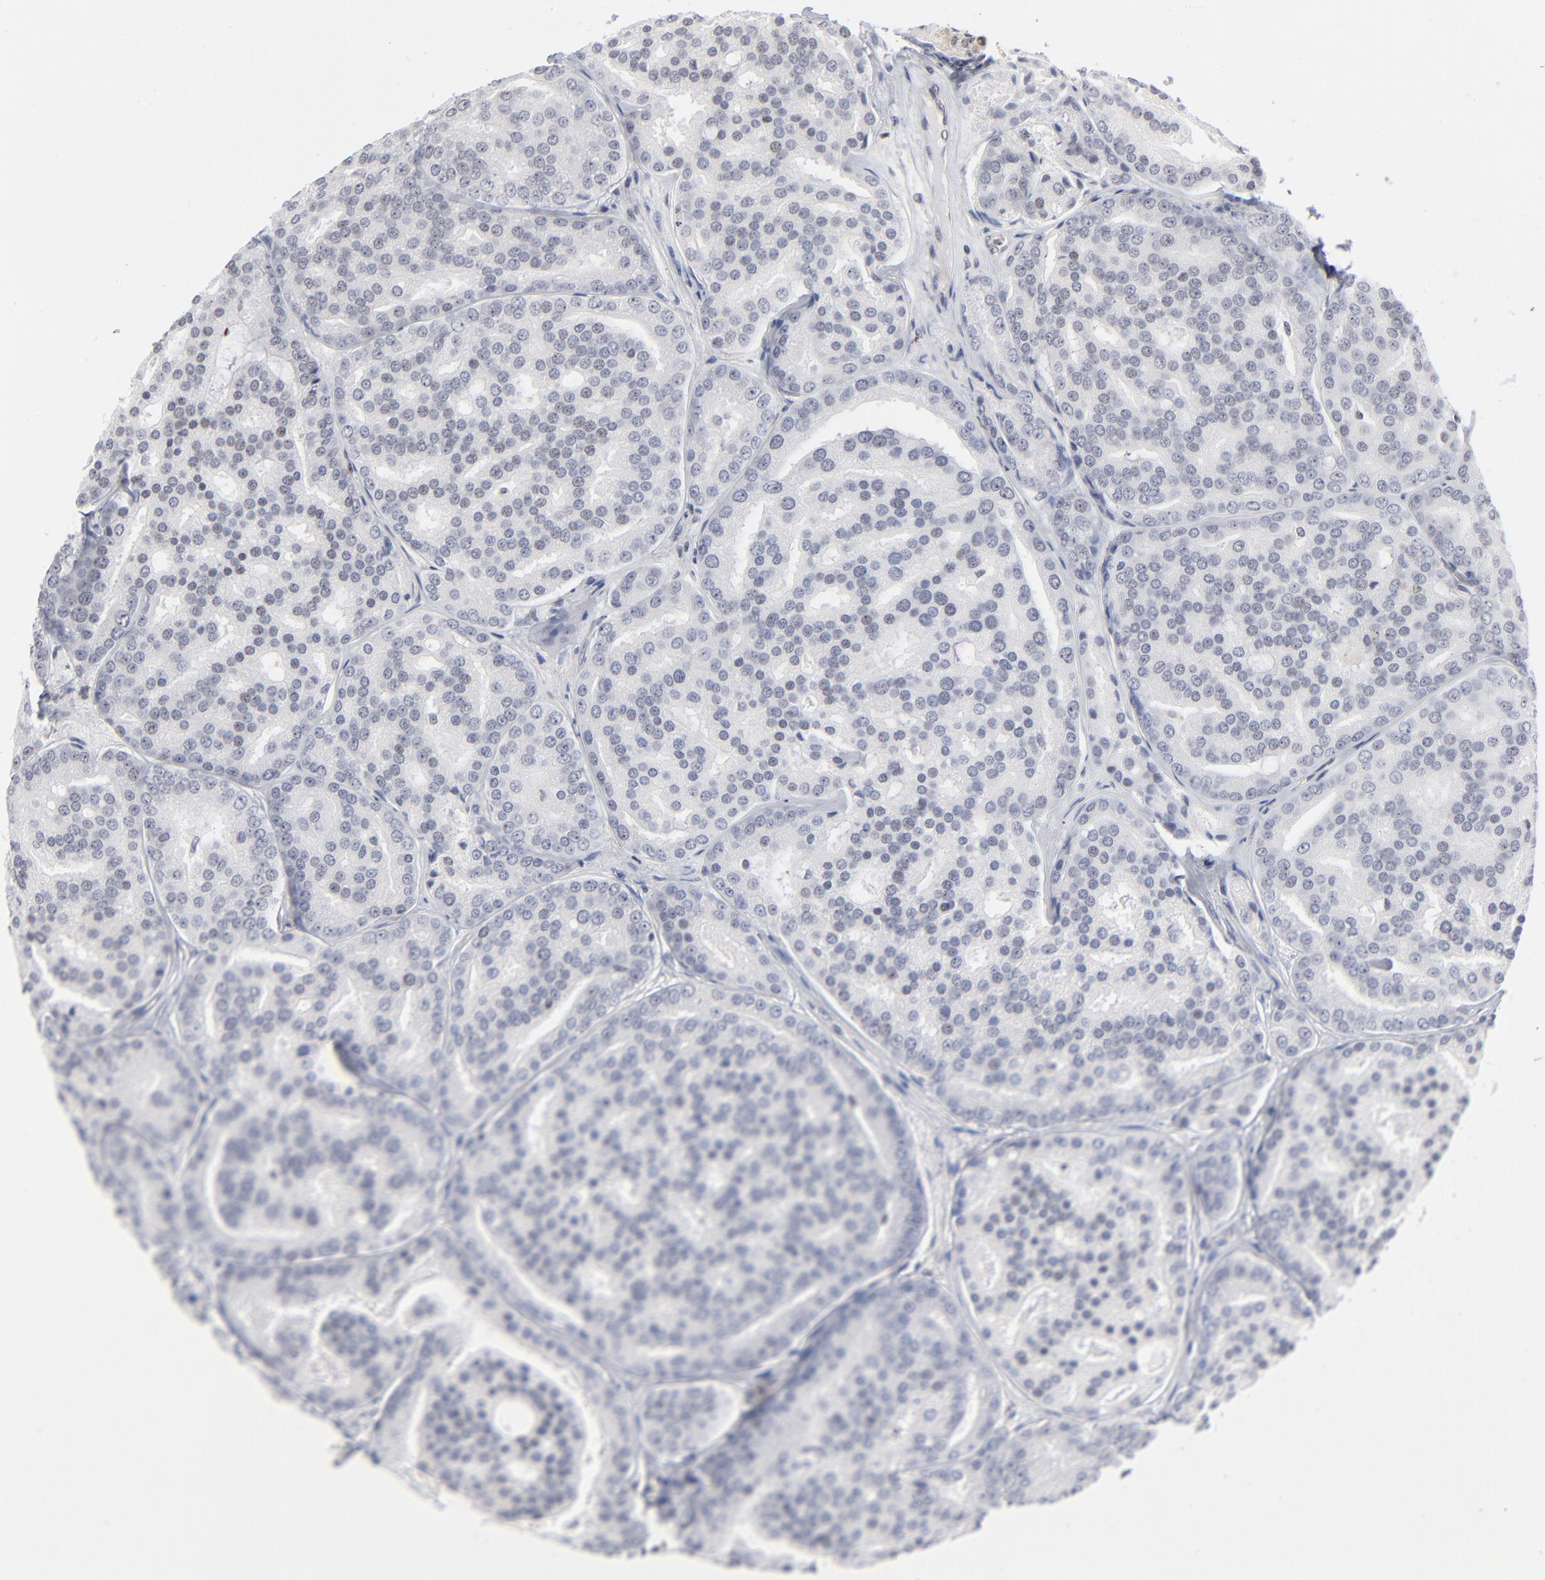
{"staining": {"intensity": "negative", "quantity": "none", "location": "none"}, "tissue": "prostate cancer", "cell_type": "Tumor cells", "image_type": "cancer", "snomed": [{"axis": "morphology", "description": "Adenocarcinoma, High grade"}, {"axis": "topography", "description": "Prostate"}], "caption": "High magnification brightfield microscopy of prostate cancer stained with DAB (brown) and counterstained with hematoxylin (blue): tumor cells show no significant positivity.", "gene": "MAX", "patient": {"sex": "male", "age": 64}}